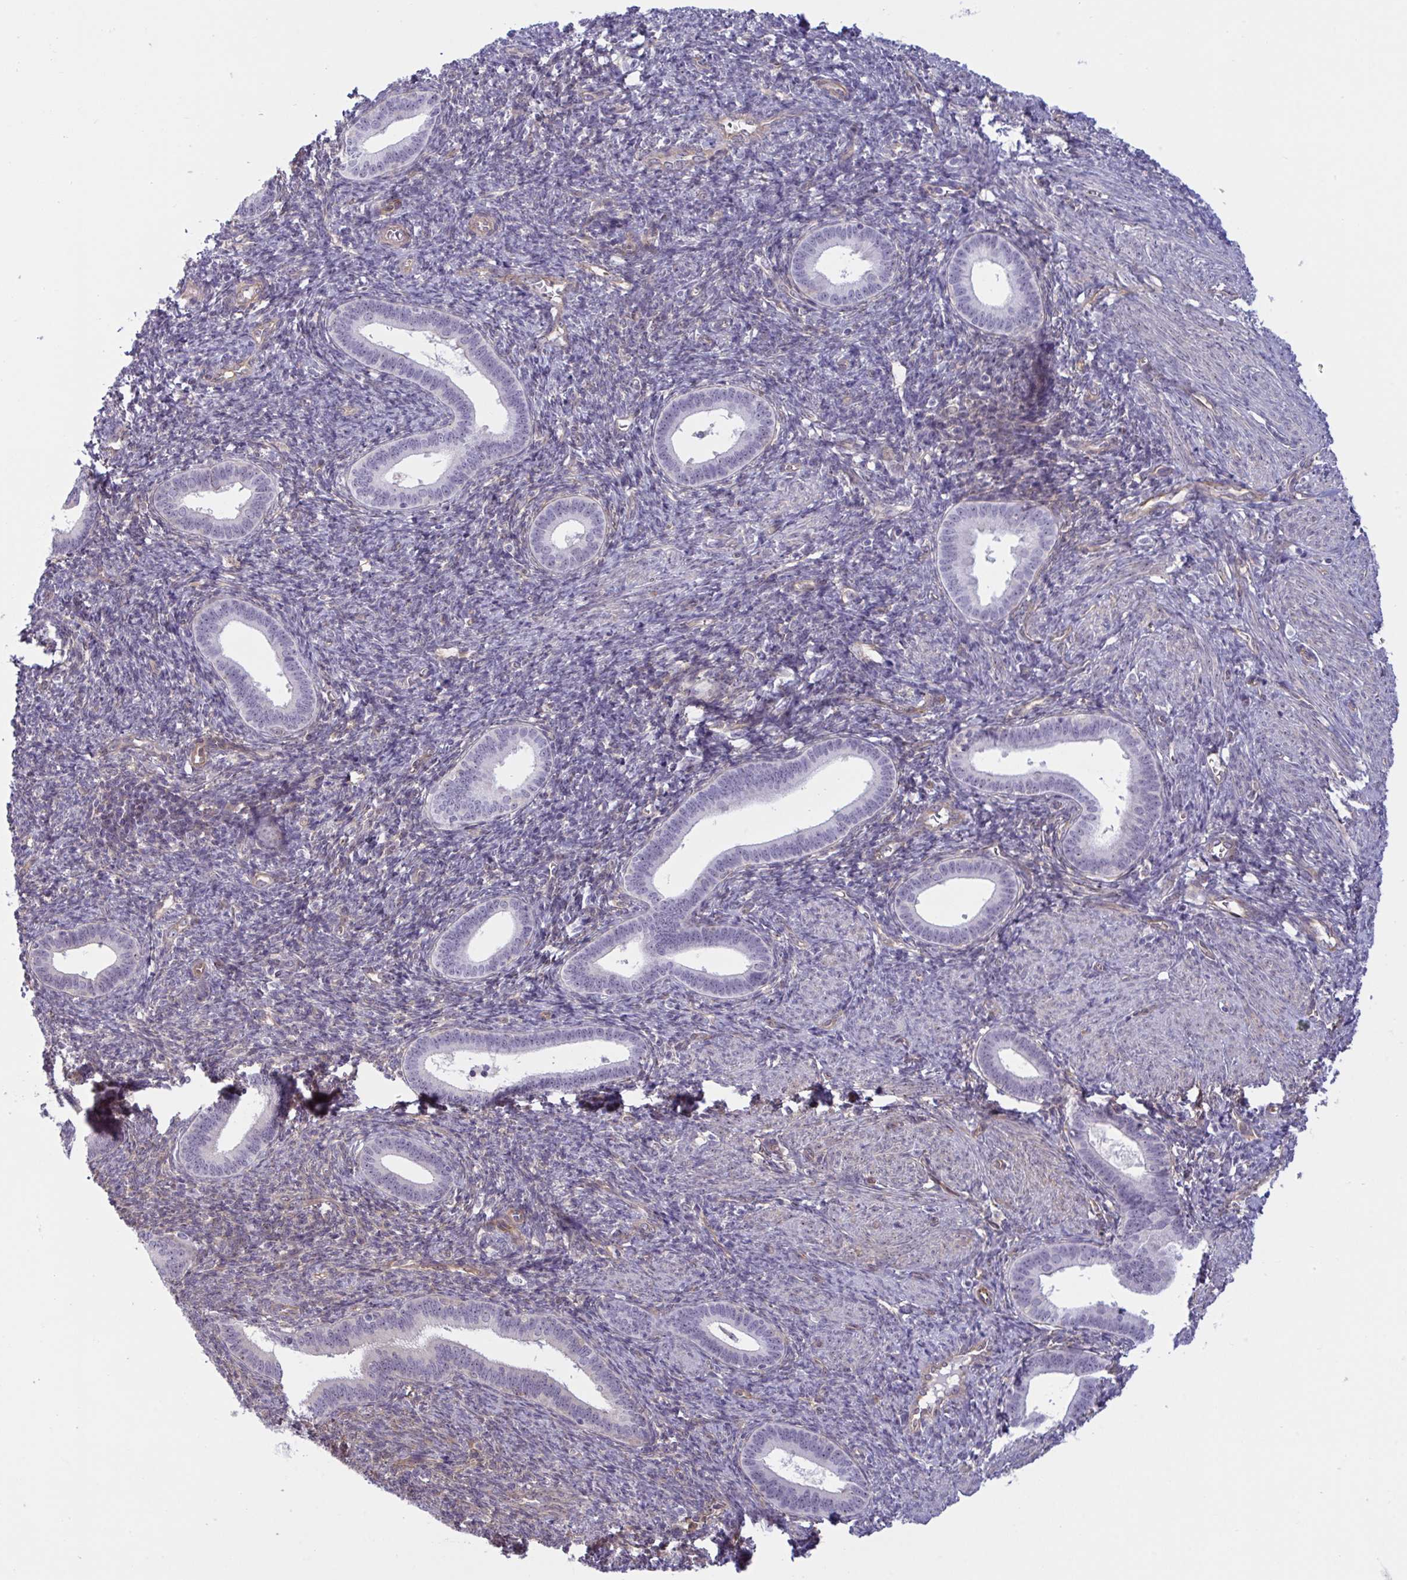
{"staining": {"intensity": "moderate", "quantity": "<25%", "location": "cytoplasmic/membranous"}, "tissue": "endometrium", "cell_type": "Cells in endometrial stroma", "image_type": "normal", "snomed": [{"axis": "morphology", "description": "Normal tissue, NOS"}, {"axis": "topography", "description": "Endometrium"}], "caption": "Benign endometrium shows moderate cytoplasmic/membranous positivity in approximately <25% of cells in endometrial stroma, visualized by immunohistochemistry. (DAB = brown stain, brightfield microscopy at high magnification).", "gene": "PRRT4", "patient": {"sex": "female", "age": 41}}